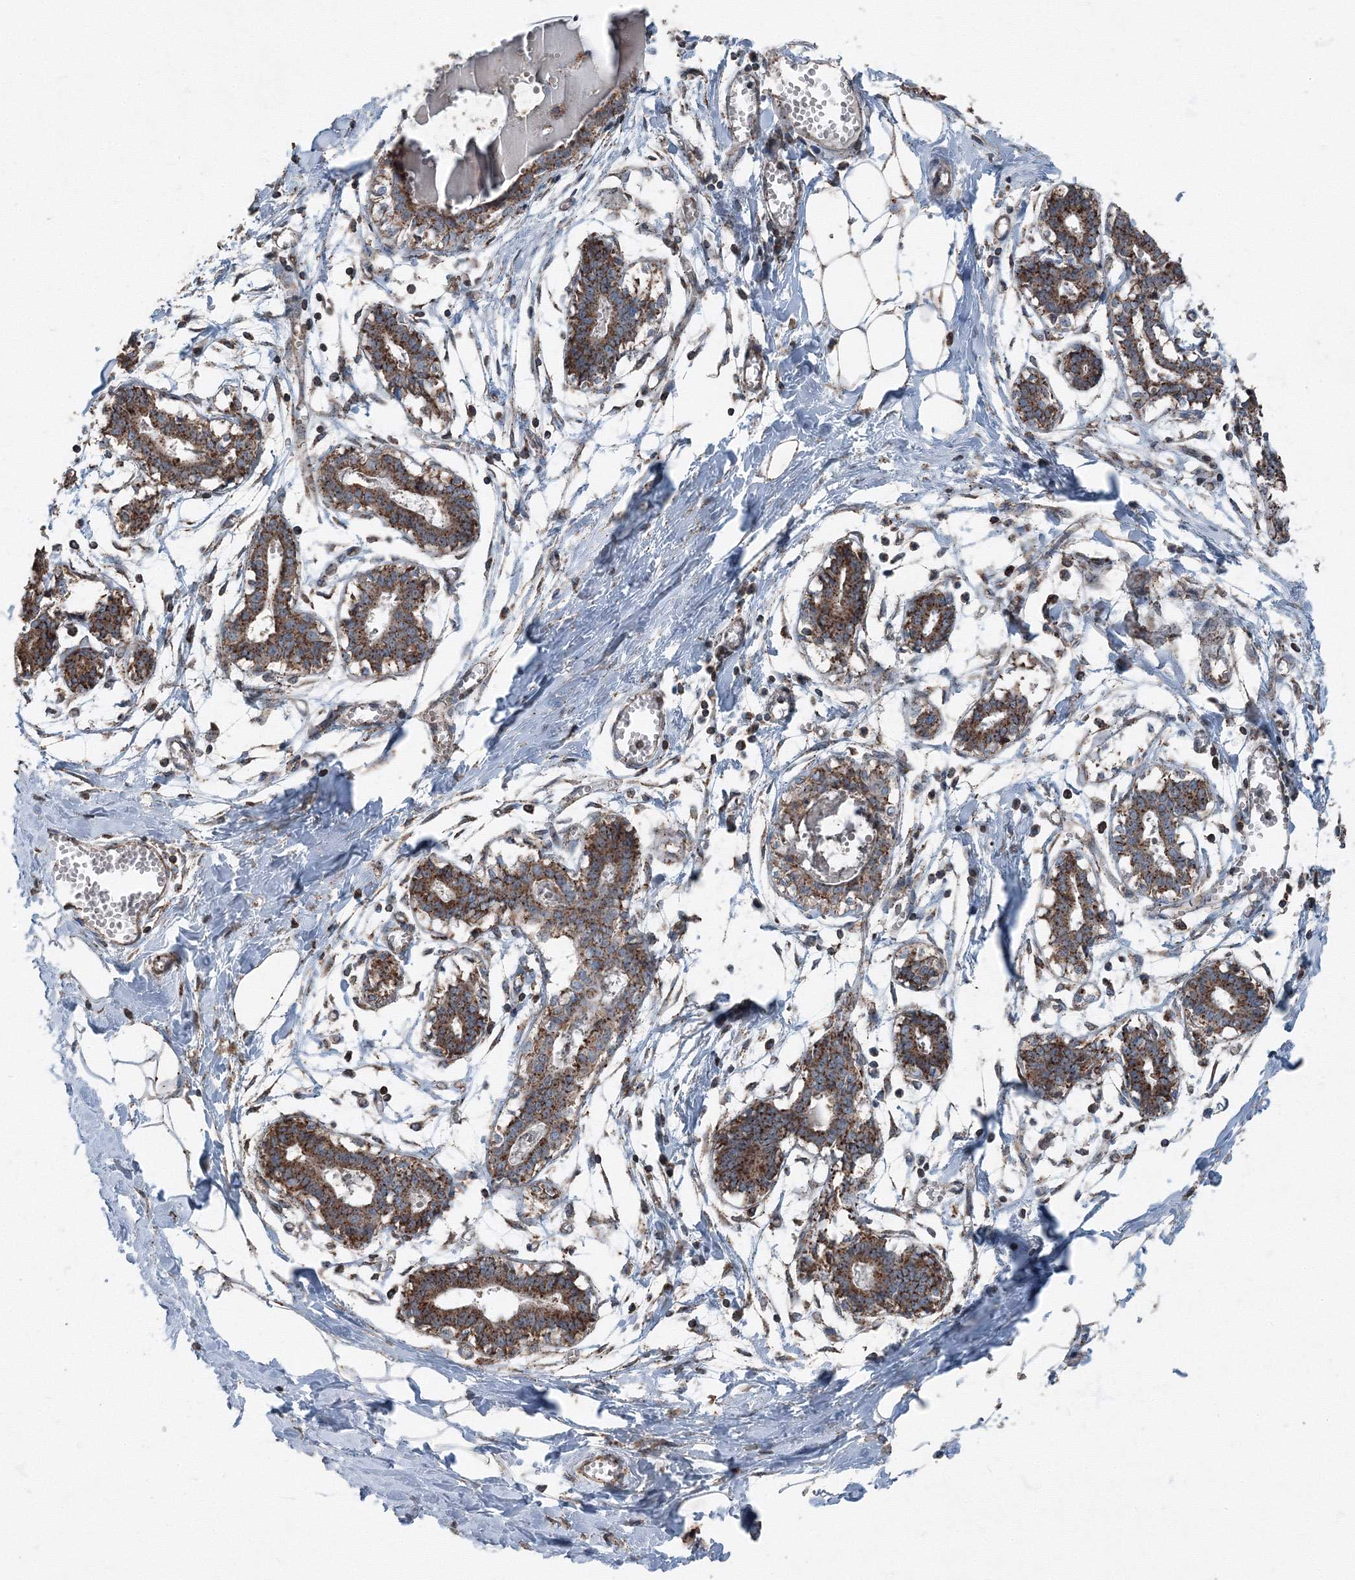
{"staining": {"intensity": "moderate", "quantity": ">75%", "location": "cytoplasmic/membranous"}, "tissue": "breast", "cell_type": "Adipocytes", "image_type": "normal", "snomed": [{"axis": "morphology", "description": "Normal tissue, NOS"}, {"axis": "topography", "description": "Breast"}], "caption": "Benign breast exhibits moderate cytoplasmic/membranous staining in approximately >75% of adipocytes, visualized by immunohistochemistry.", "gene": "AASDH", "patient": {"sex": "female", "age": 27}}